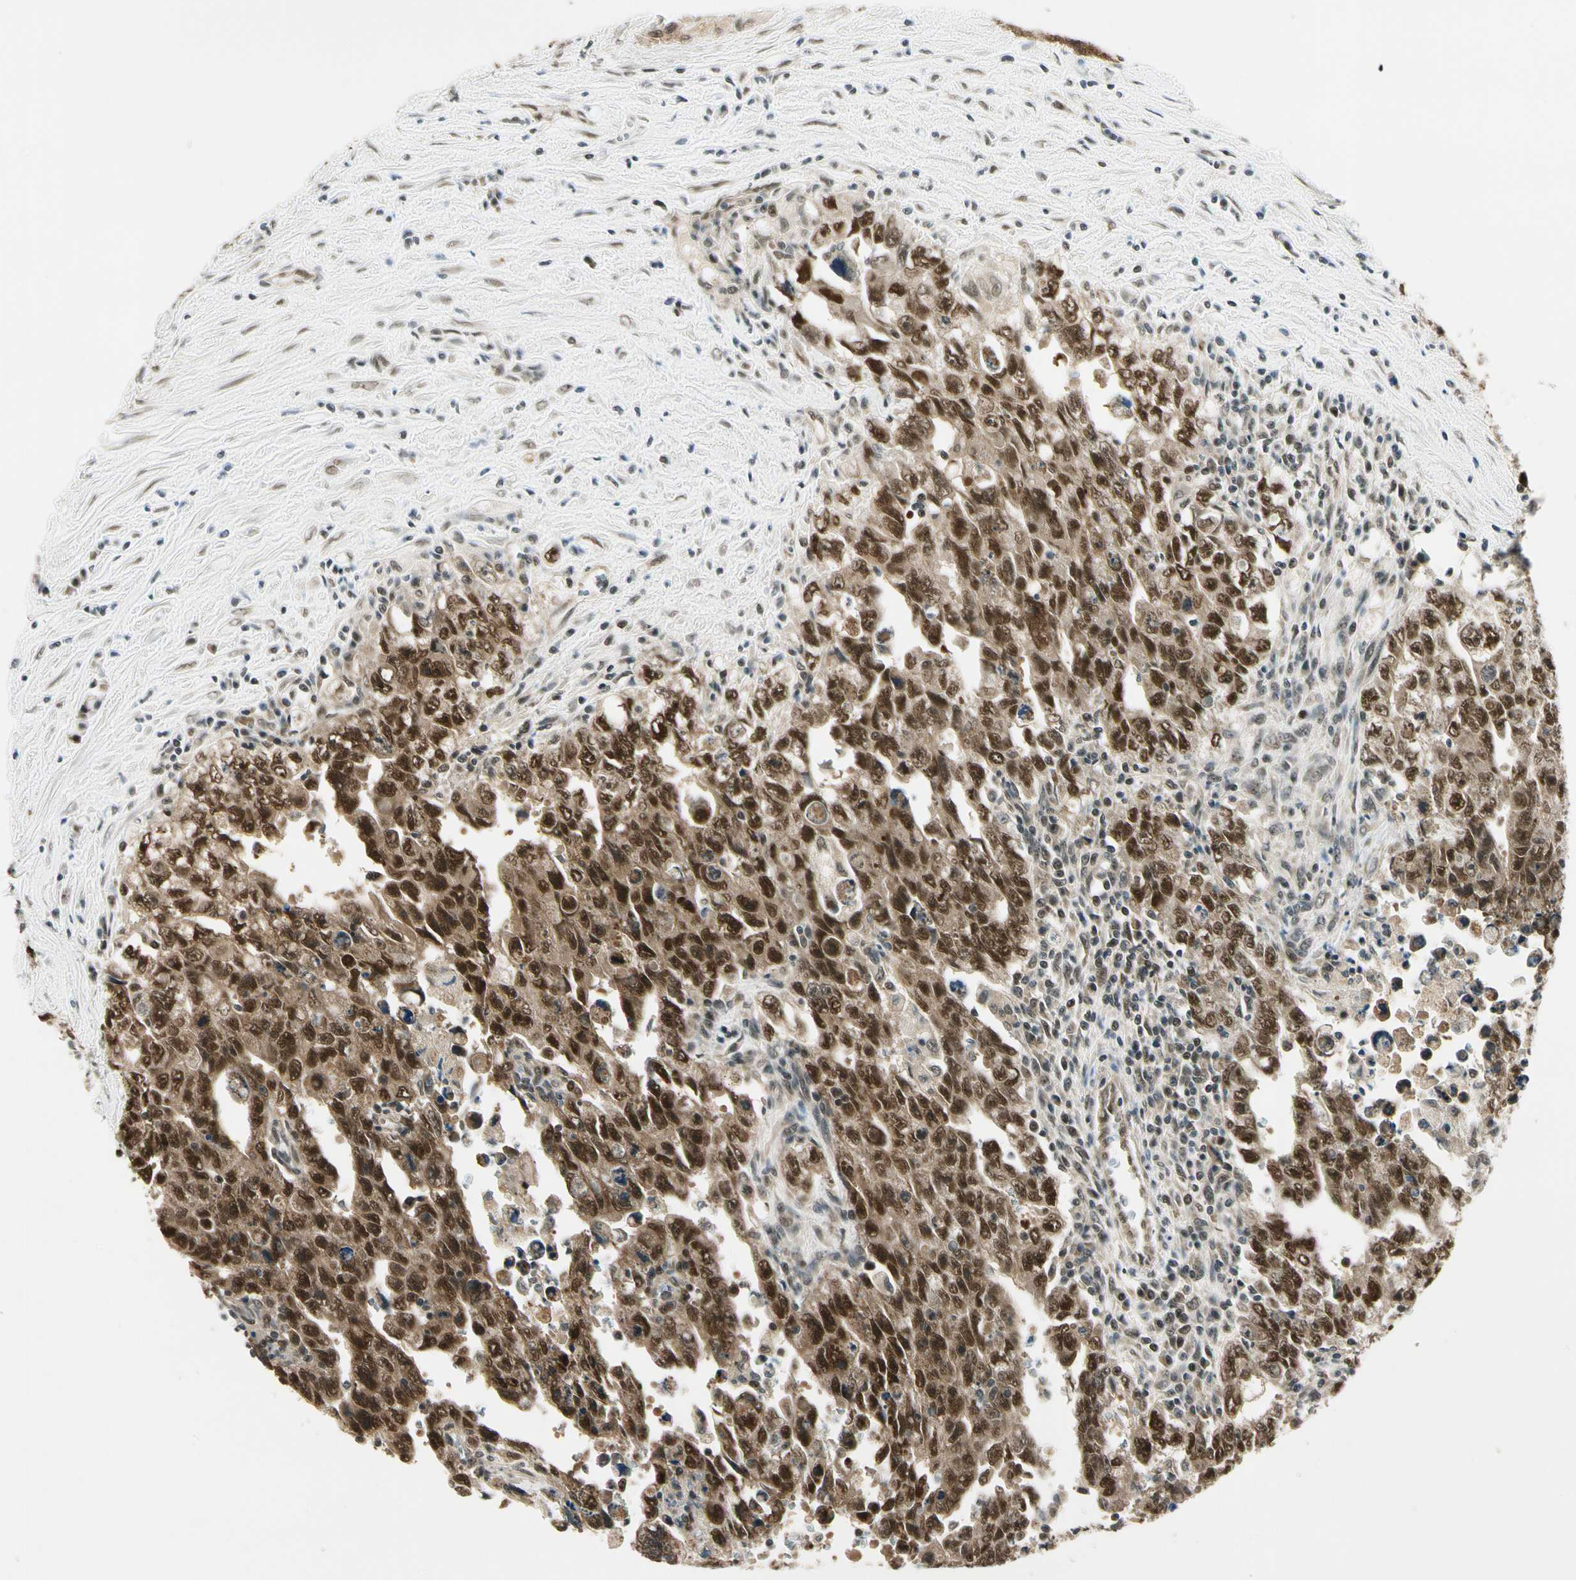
{"staining": {"intensity": "strong", "quantity": ">75%", "location": "cytoplasmic/membranous,nuclear"}, "tissue": "testis cancer", "cell_type": "Tumor cells", "image_type": "cancer", "snomed": [{"axis": "morphology", "description": "Carcinoma, Embryonal, NOS"}, {"axis": "topography", "description": "Testis"}], "caption": "Protein expression analysis of human testis embryonal carcinoma reveals strong cytoplasmic/membranous and nuclear positivity in approximately >75% of tumor cells. (Brightfield microscopy of DAB IHC at high magnification).", "gene": "PDK2", "patient": {"sex": "male", "age": 28}}